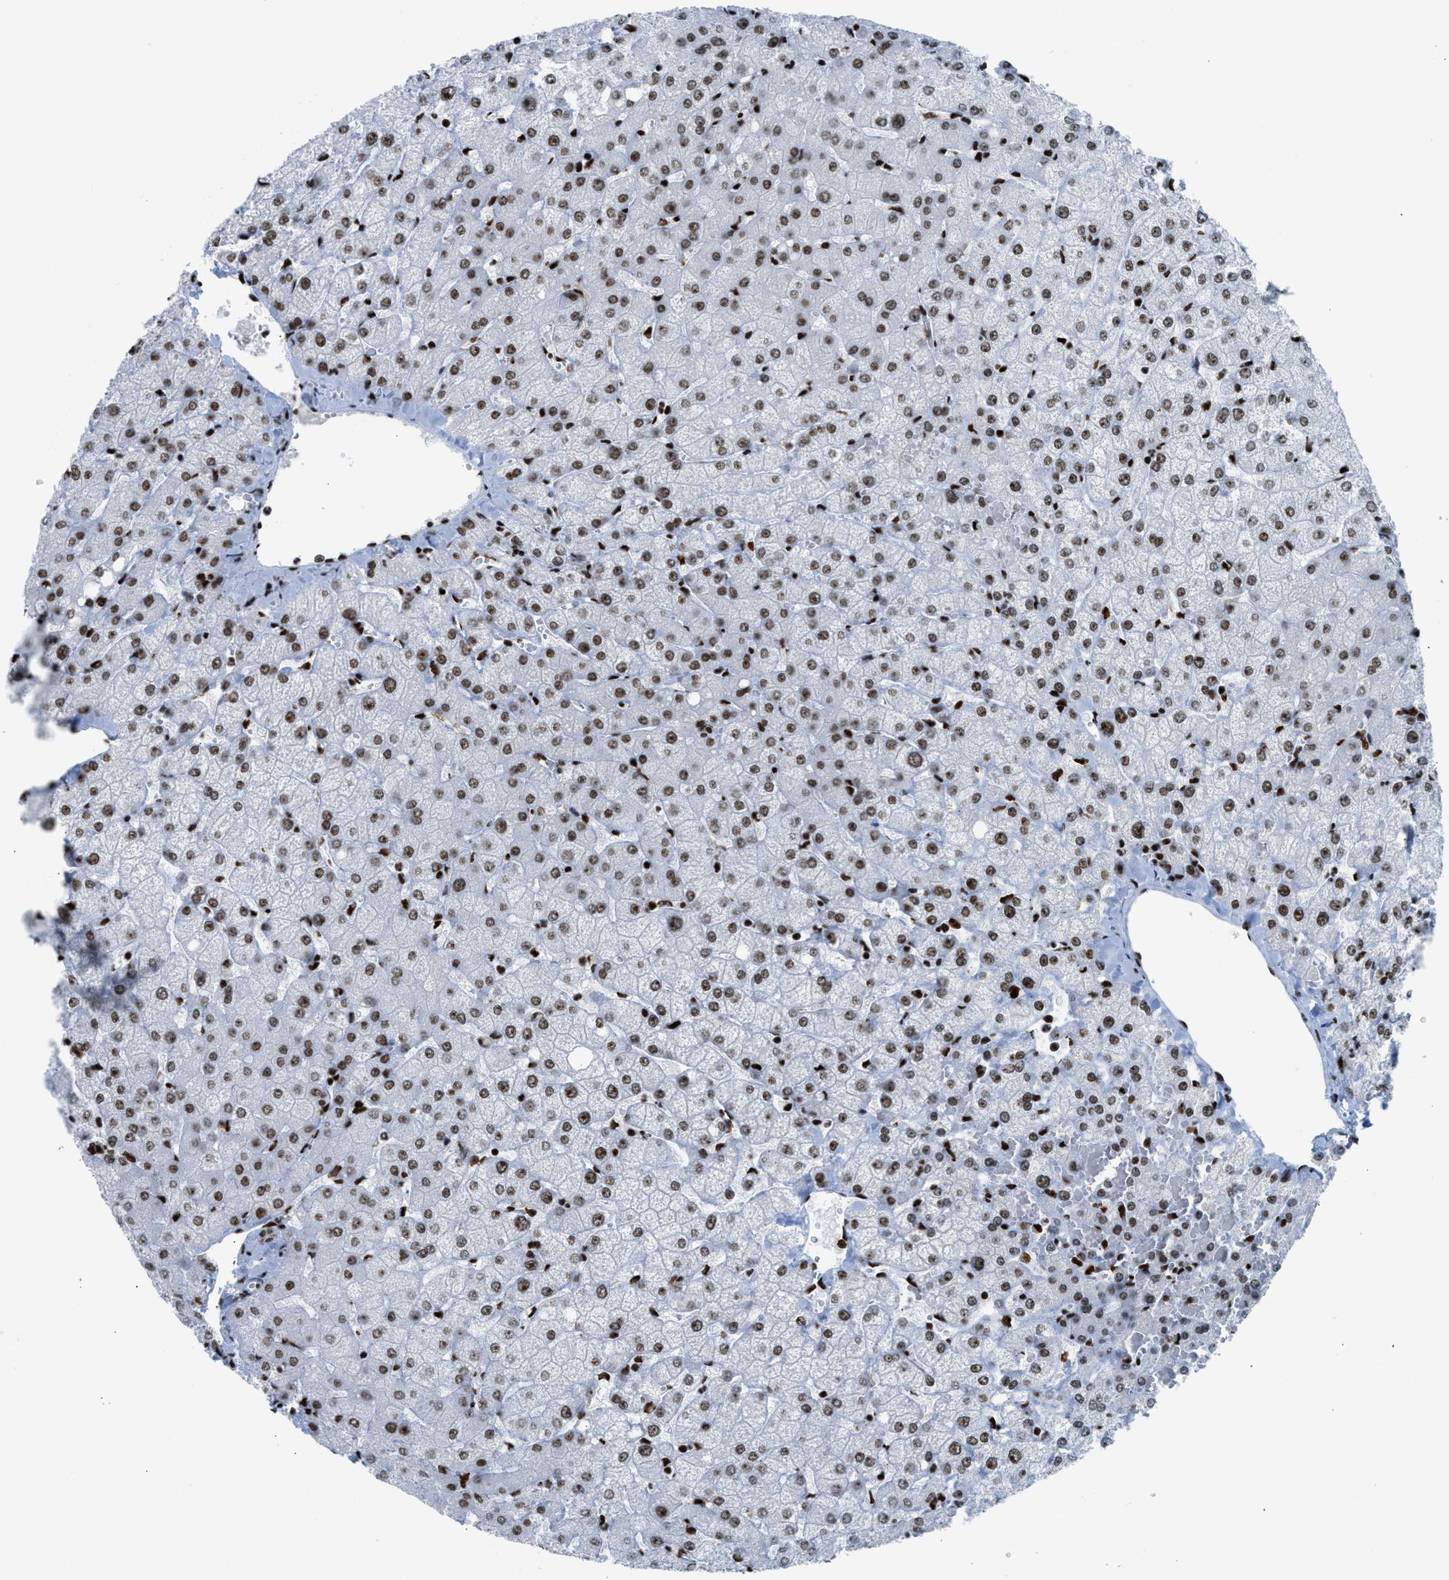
{"staining": {"intensity": "moderate", "quantity": ">75%", "location": "nuclear"}, "tissue": "liver", "cell_type": "Cholangiocytes", "image_type": "normal", "snomed": [{"axis": "morphology", "description": "Normal tissue, NOS"}, {"axis": "topography", "description": "Liver"}], "caption": "An image of human liver stained for a protein demonstrates moderate nuclear brown staining in cholangiocytes. The protein of interest is shown in brown color, while the nuclei are stained blue.", "gene": "PIF1", "patient": {"sex": "female", "age": 54}}